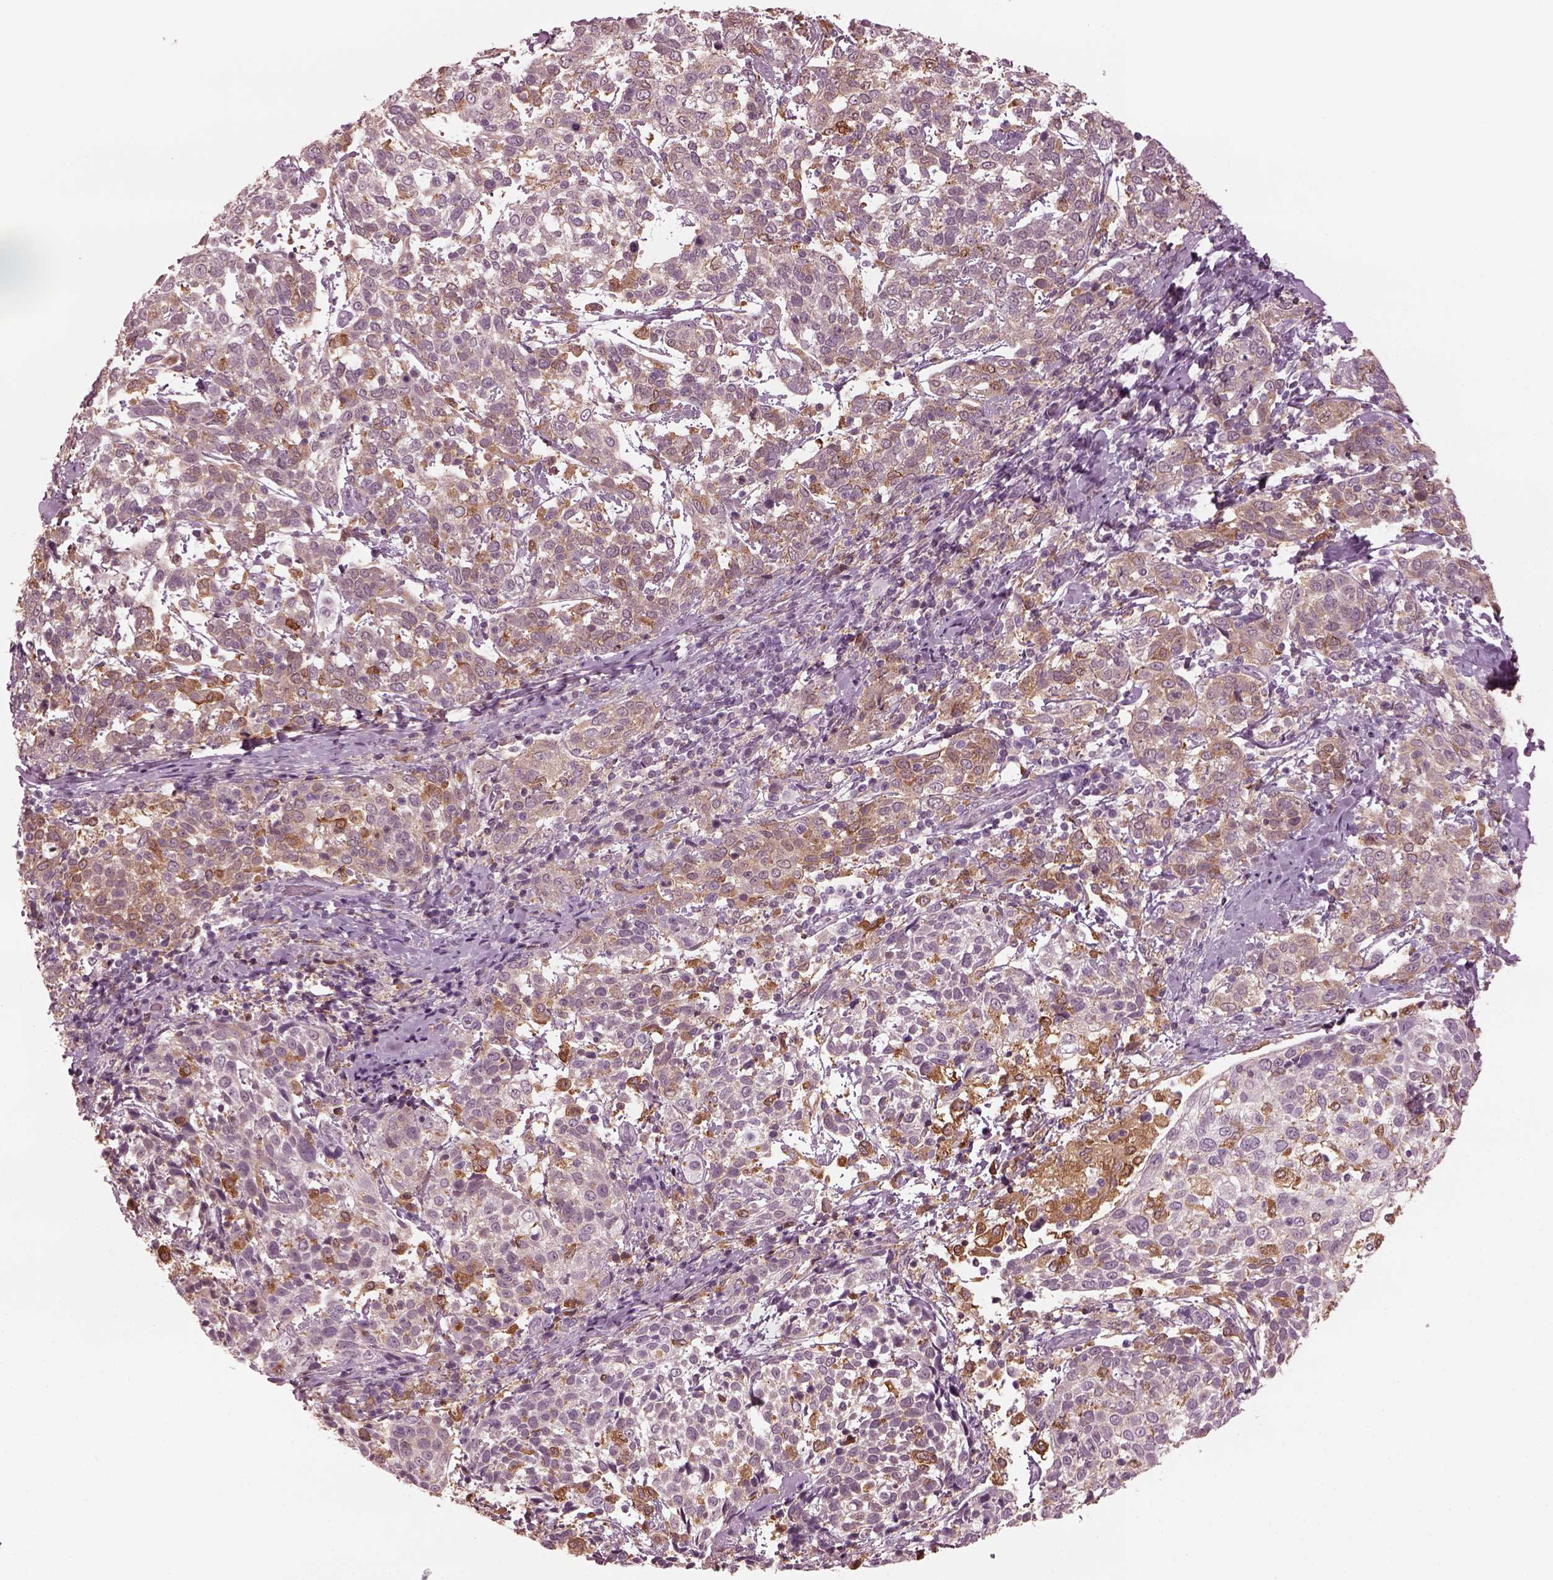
{"staining": {"intensity": "weak", "quantity": "25%-75%", "location": "cytoplasmic/membranous"}, "tissue": "cervical cancer", "cell_type": "Tumor cells", "image_type": "cancer", "snomed": [{"axis": "morphology", "description": "Squamous cell carcinoma, NOS"}, {"axis": "topography", "description": "Cervix"}], "caption": "High-magnification brightfield microscopy of cervical squamous cell carcinoma stained with DAB (3,3'-diaminobenzidine) (brown) and counterstained with hematoxylin (blue). tumor cells exhibit weak cytoplasmic/membranous positivity is seen in approximately25%-75% of cells. Immunohistochemistry stains the protein in brown and the nuclei are stained blue.", "gene": "PSTPIP2", "patient": {"sex": "female", "age": 61}}